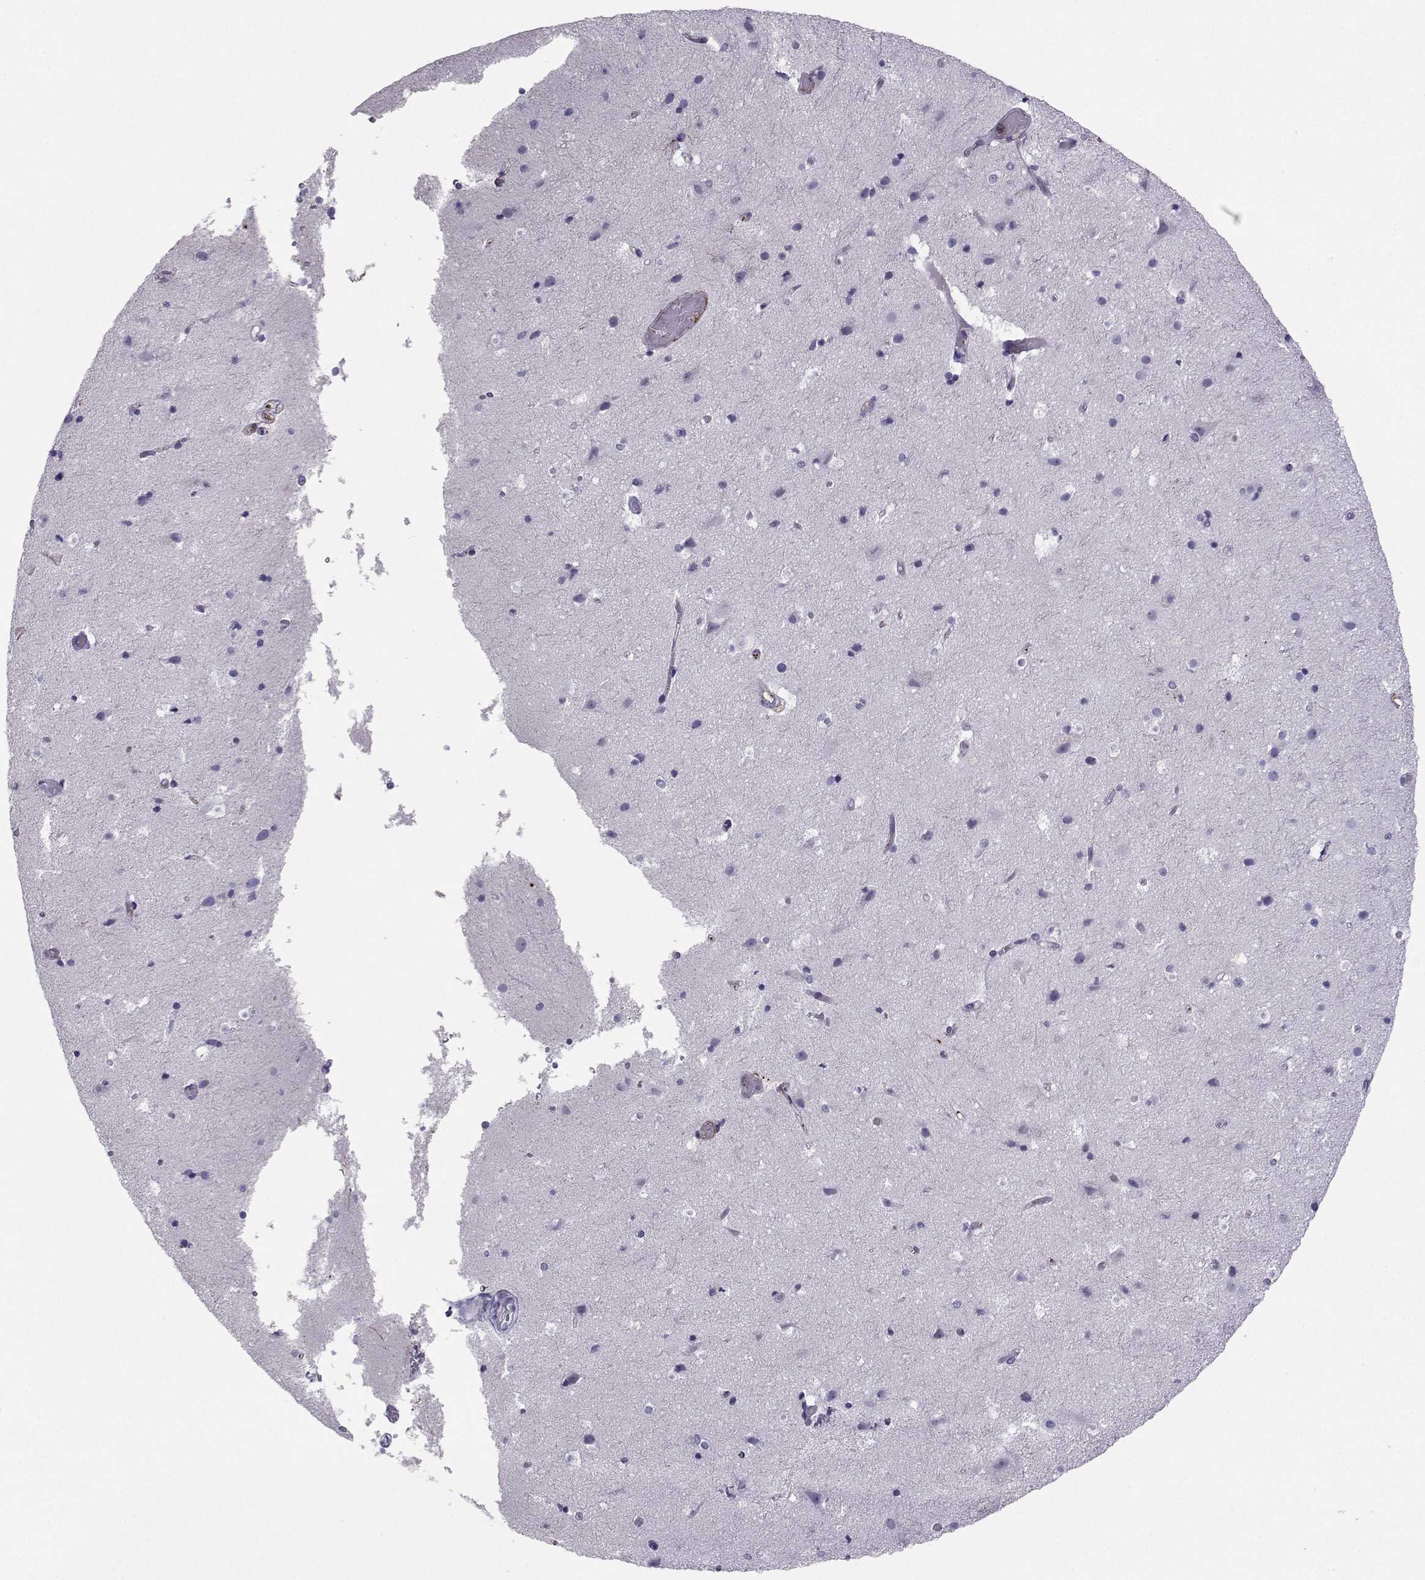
{"staining": {"intensity": "negative", "quantity": "none", "location": "none"}, "tissue": "cerebral cortex", "cell_type": "Endothelial cells", "image_type": "normal", "snomed": [{"axis": "morphology", "description": "Normal tissue, NOS"}, {"axis": "topography", "description": "Cerebral cortex"}], "caption": "Endothelial cells are negative for brown protein staining in normal cerebral cortex. (DAB IHC, high magnification).", "gene": "LHX1", "patient": {"sex": "female", "age": 52}}